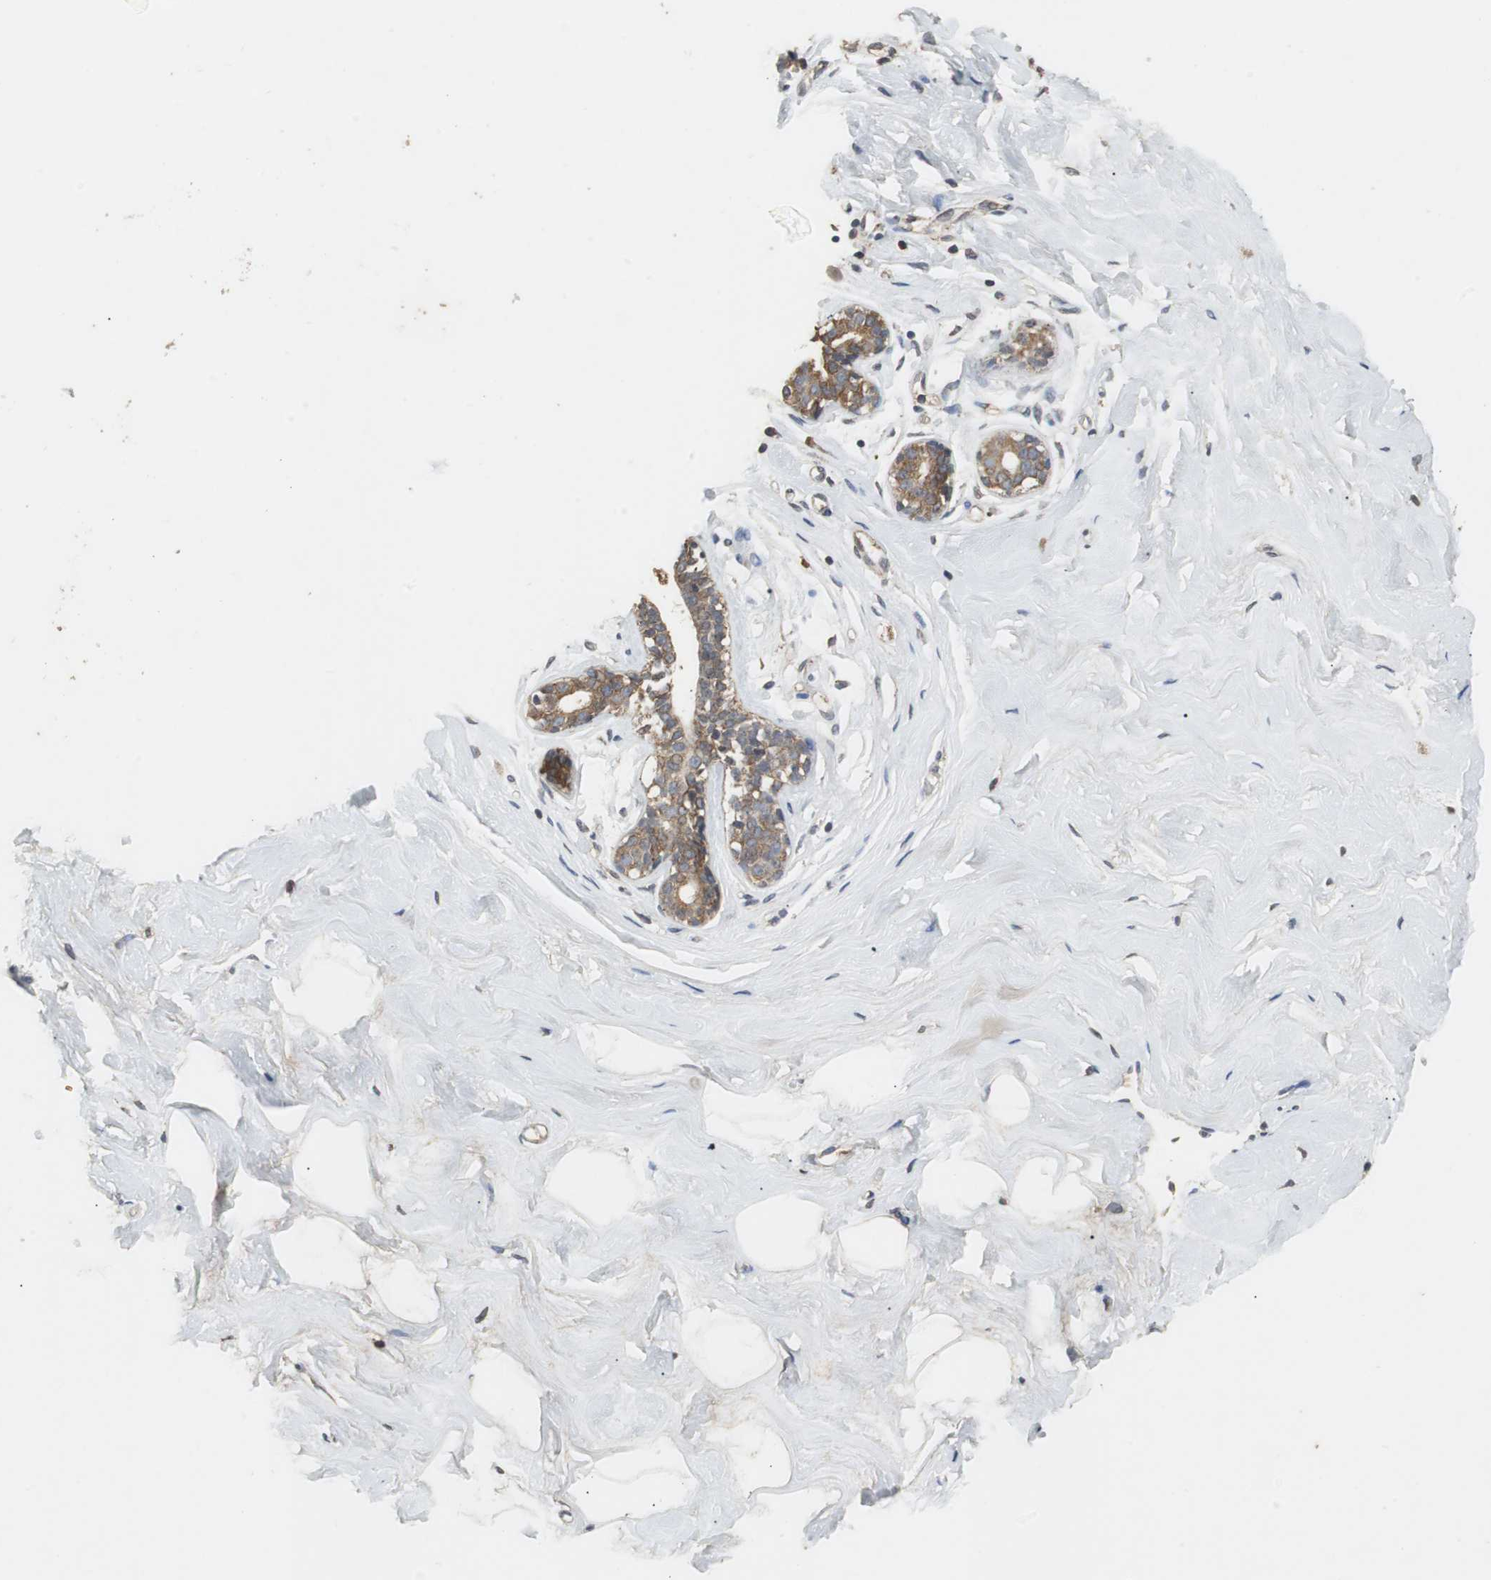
{"staining": {"intensity": "negative", "quantity": "none", "location": "none"}, "tissue": "breast", "cell_type": "Adipocytes", "image_type": "normal", "snomed": [{"axis": "morphology", "description": "Normal tissue, NOS"}, {"axis": "topography", "description": "Breast"}], "caption": "Immunohistochemistry (IHC) of unremarkable human breast reveals no expression in adipocytes.", "gene": "VBP1", "patient": {"sex": "female", "age": 23}}